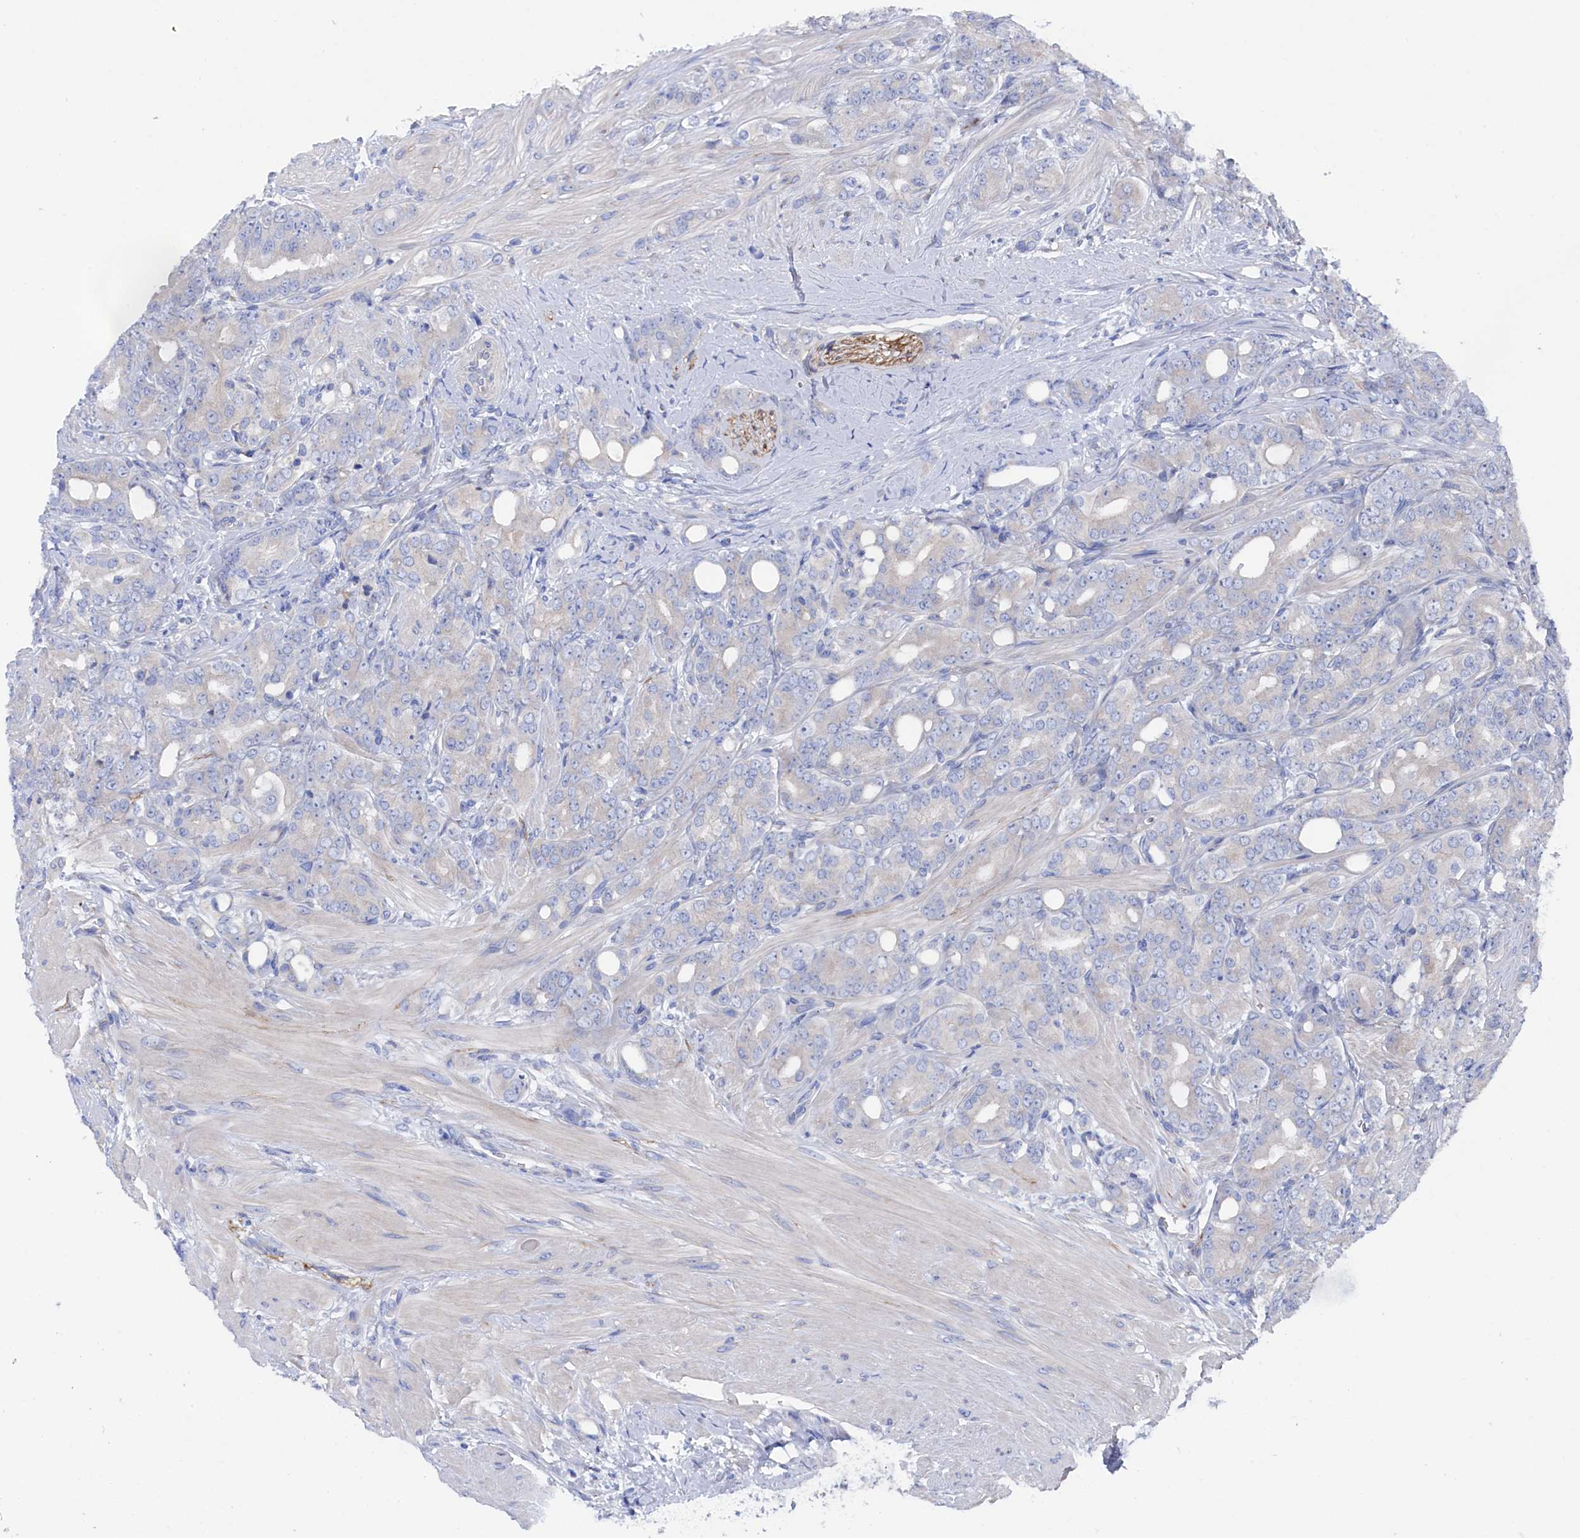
{"staining": {"intensity": "negative", "quantity": "none", "location": "none"}, "tissue": "prostate cancer", "cell_type": "Tumor cells", "image_type": "cancer", "snomed": [{"axis": "morphology", "description": "Adenocarcinoma, High grade"}, {"axis": "topography", "description": "Prostate"}], "caption": "DAB immunohistochemical staining of prostate cancer demonstrates no significant expression in tumor cells. (DAB (3,3'-diaminobenzidine) immunohistochemistry (IHC) visualized using brightfield microscopy, high magnification).", "gene": "TMOD2", "patient": {"sex": "male", "age": 62}}